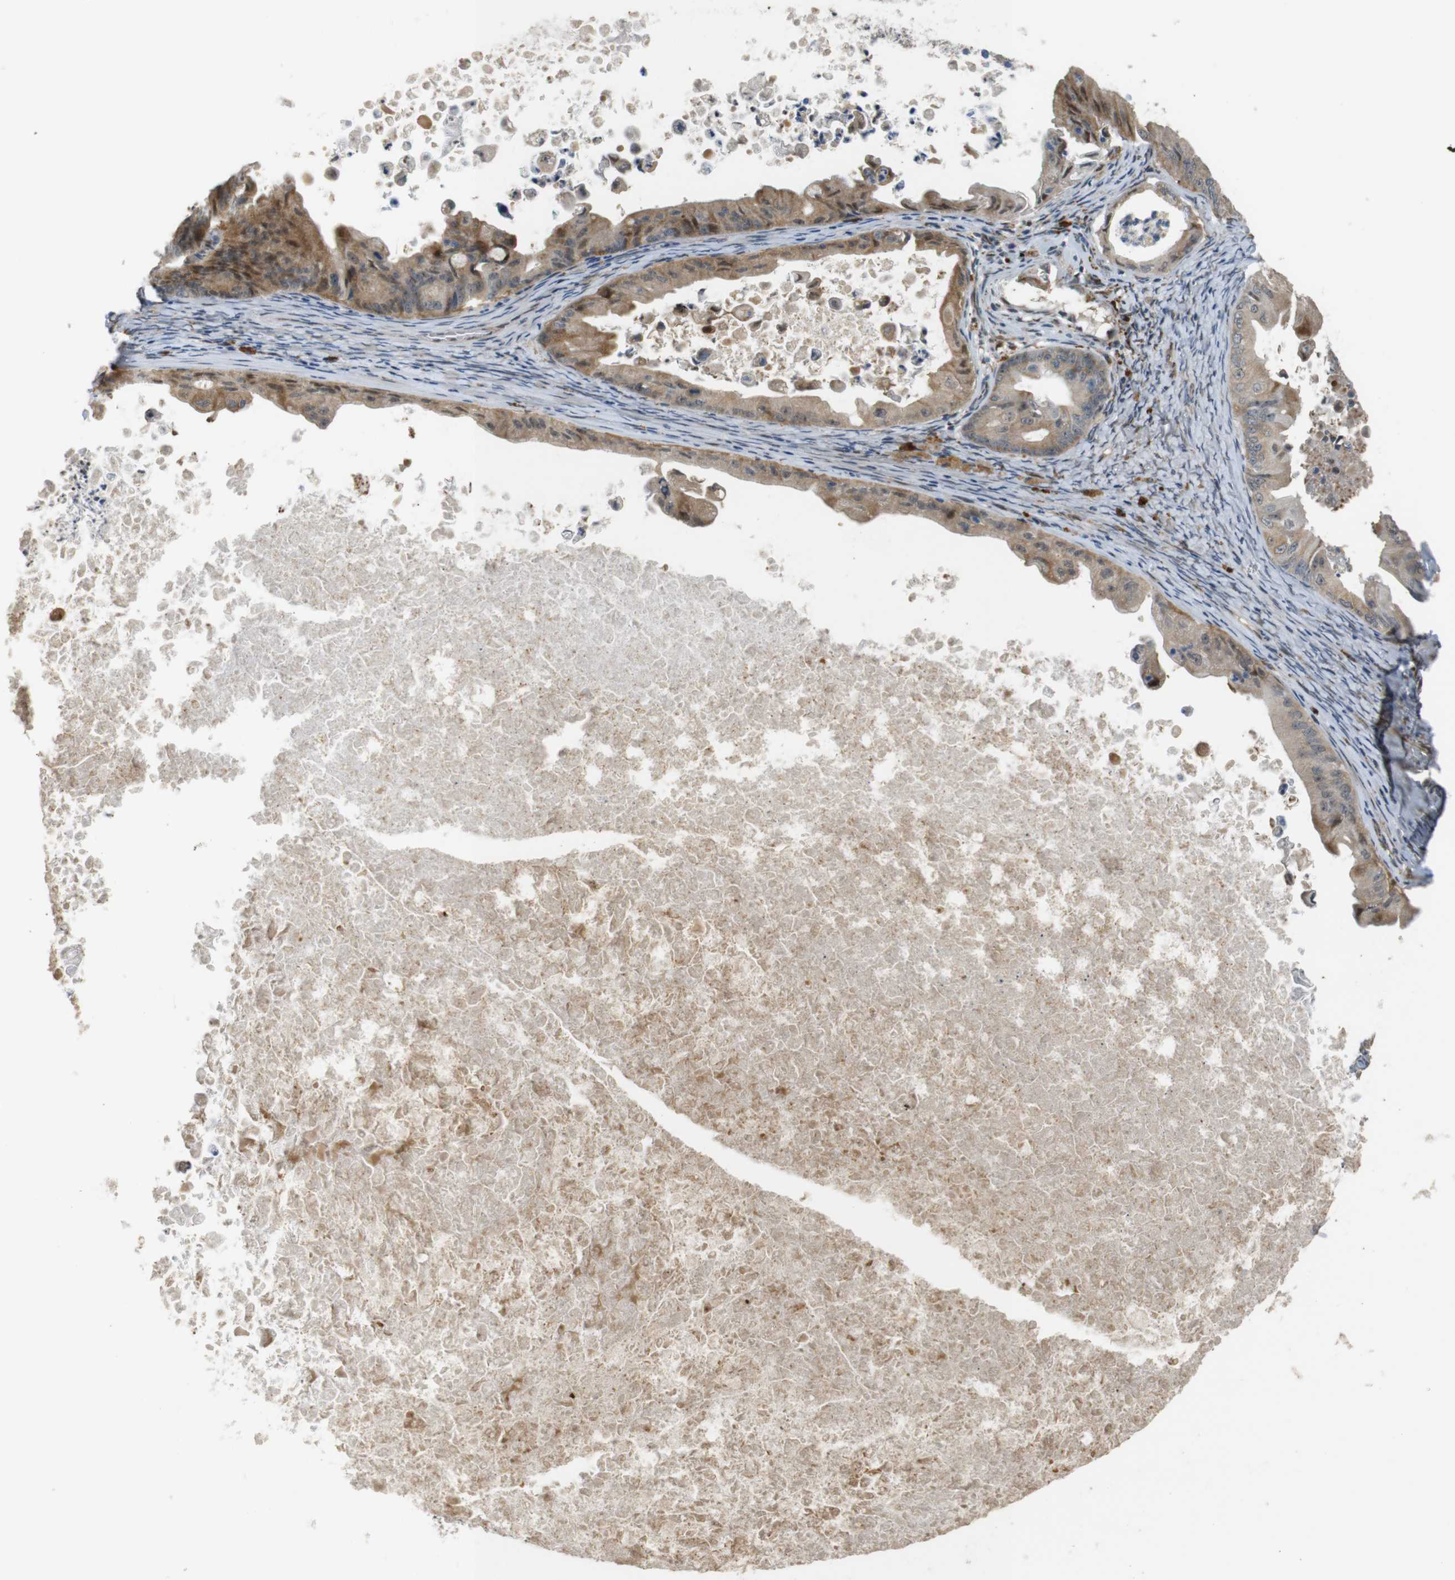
{"staining": {"intensity": "moderate", "quantity": "25%-75%", "location": "cytoplasmic/membranous,nuclear"}, "tissue": "ovarian cancer", "cell_type": "Tumor cells", "image_type": "cancer", "snomed": [{"axis": "morphology", "description": "Cystadenocarcinoma, mucinous, NOS"}, {"axis": "topography", "description": "Ovary"}], "caption": "Immunohistochemistry (DAB) staining of ovarian cancer (mucinous cystadenocarcinoma) shows moderate cytoplasmic/membranous and nuclear protein staining in approximately 25%-75% of tumor cells. Nuclei are stained in blue.", "gene": "TSPAN9", "patient": {"sex": "female", "age": 37}}